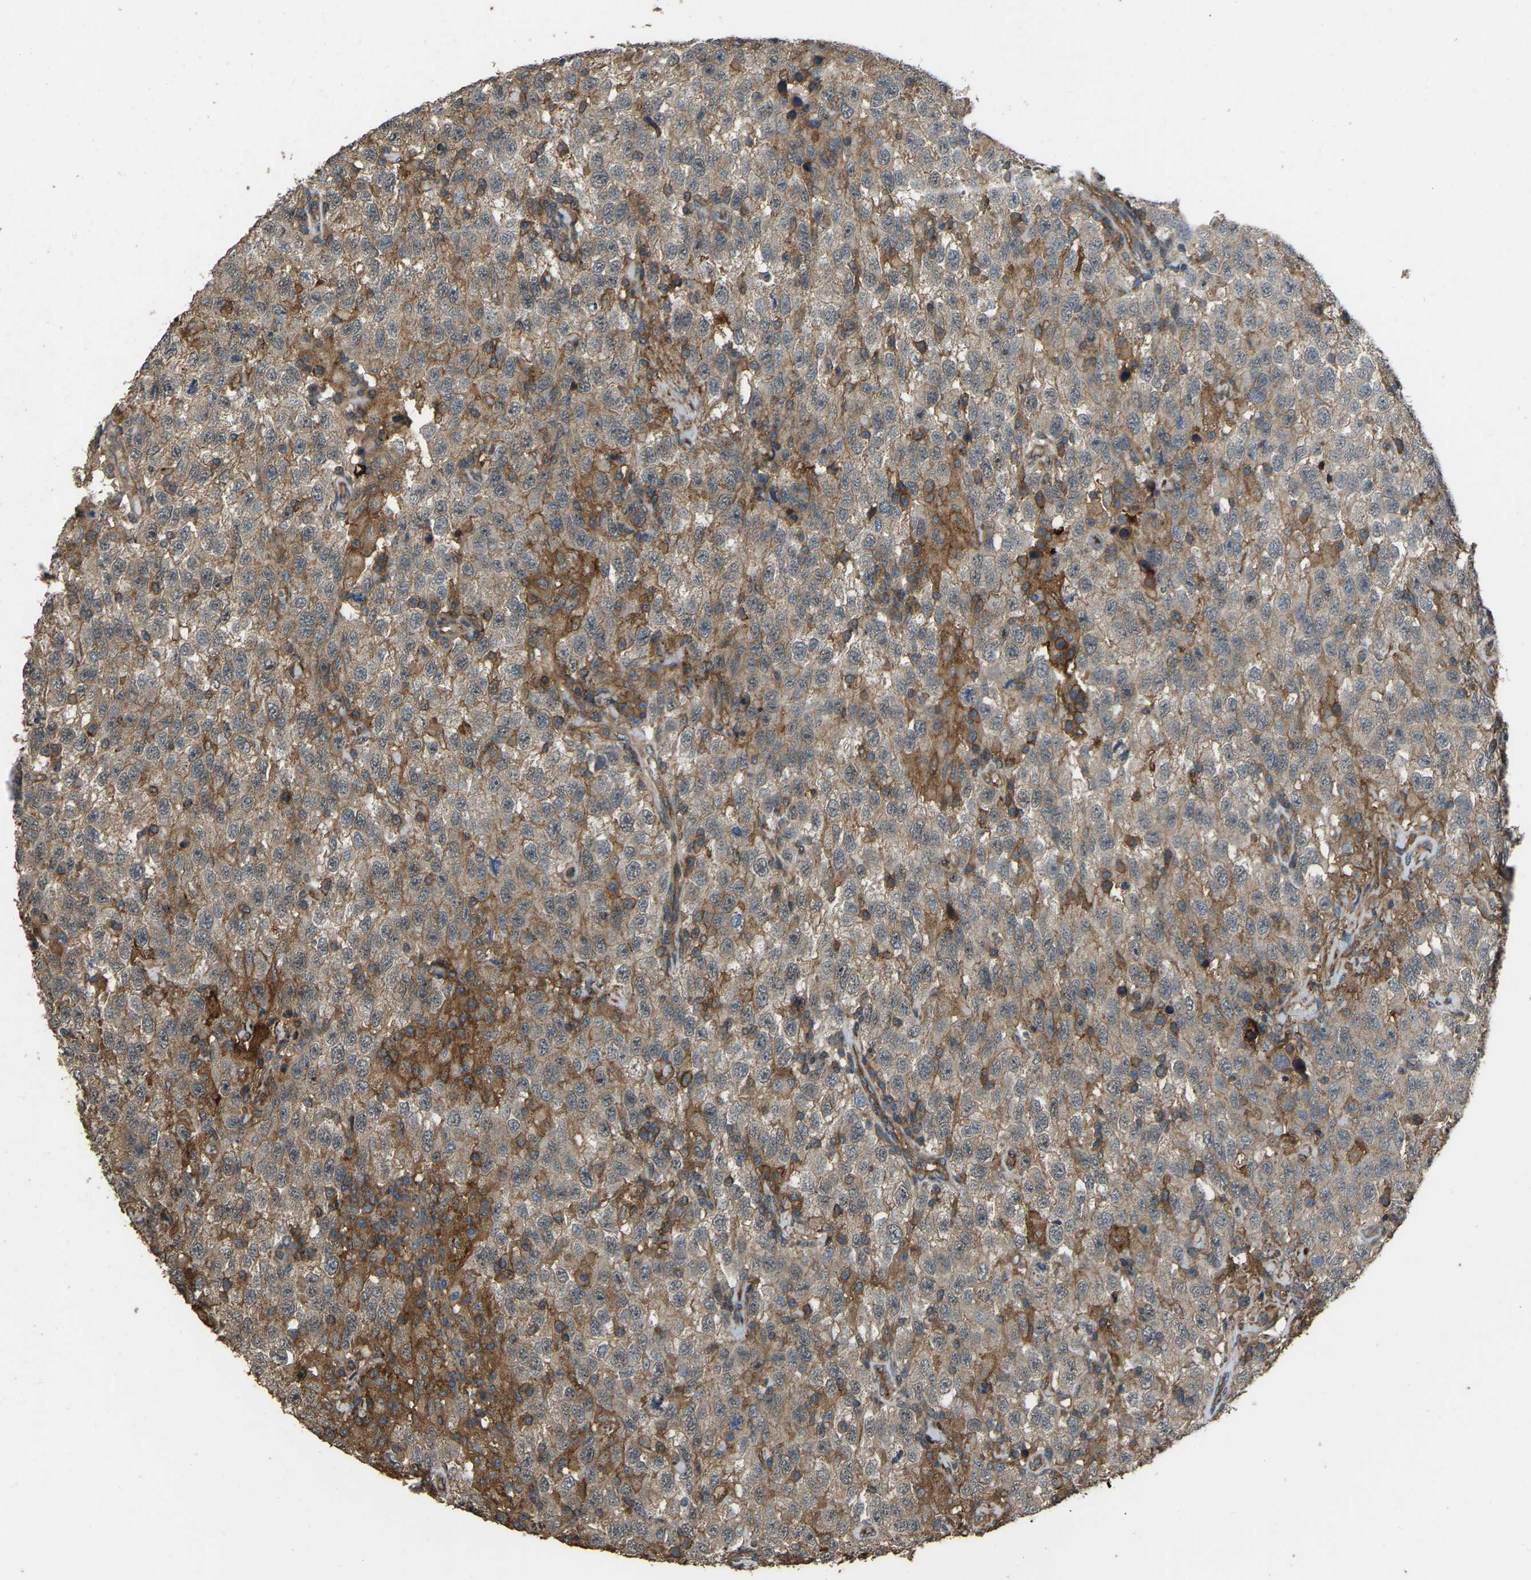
{"staining": {"intensity": "weak", "quantity": ">75%", "location": "cytoplasmic/membranous"}, "tissue": "testis cancer", "cell_type": "Tumor cells", "image_type": "cancer", "snomed": [{"axis": "morphology", "description": "Seminoma, NOS"}, {"axis": "topography", "description": "Testis"}], "caption": "A photomicrograph of human testis cancer (seminoma) stained for a protein displays weak cytoplasmic/membranous brown staining in tumor cells. The staining is performed using DAB brown chromogen to label protein expression. The nuclei are counter-stained blue using hematoxylin.", "gene": "SLC4A2", "patient": {"sex": "male", "age": 41}}